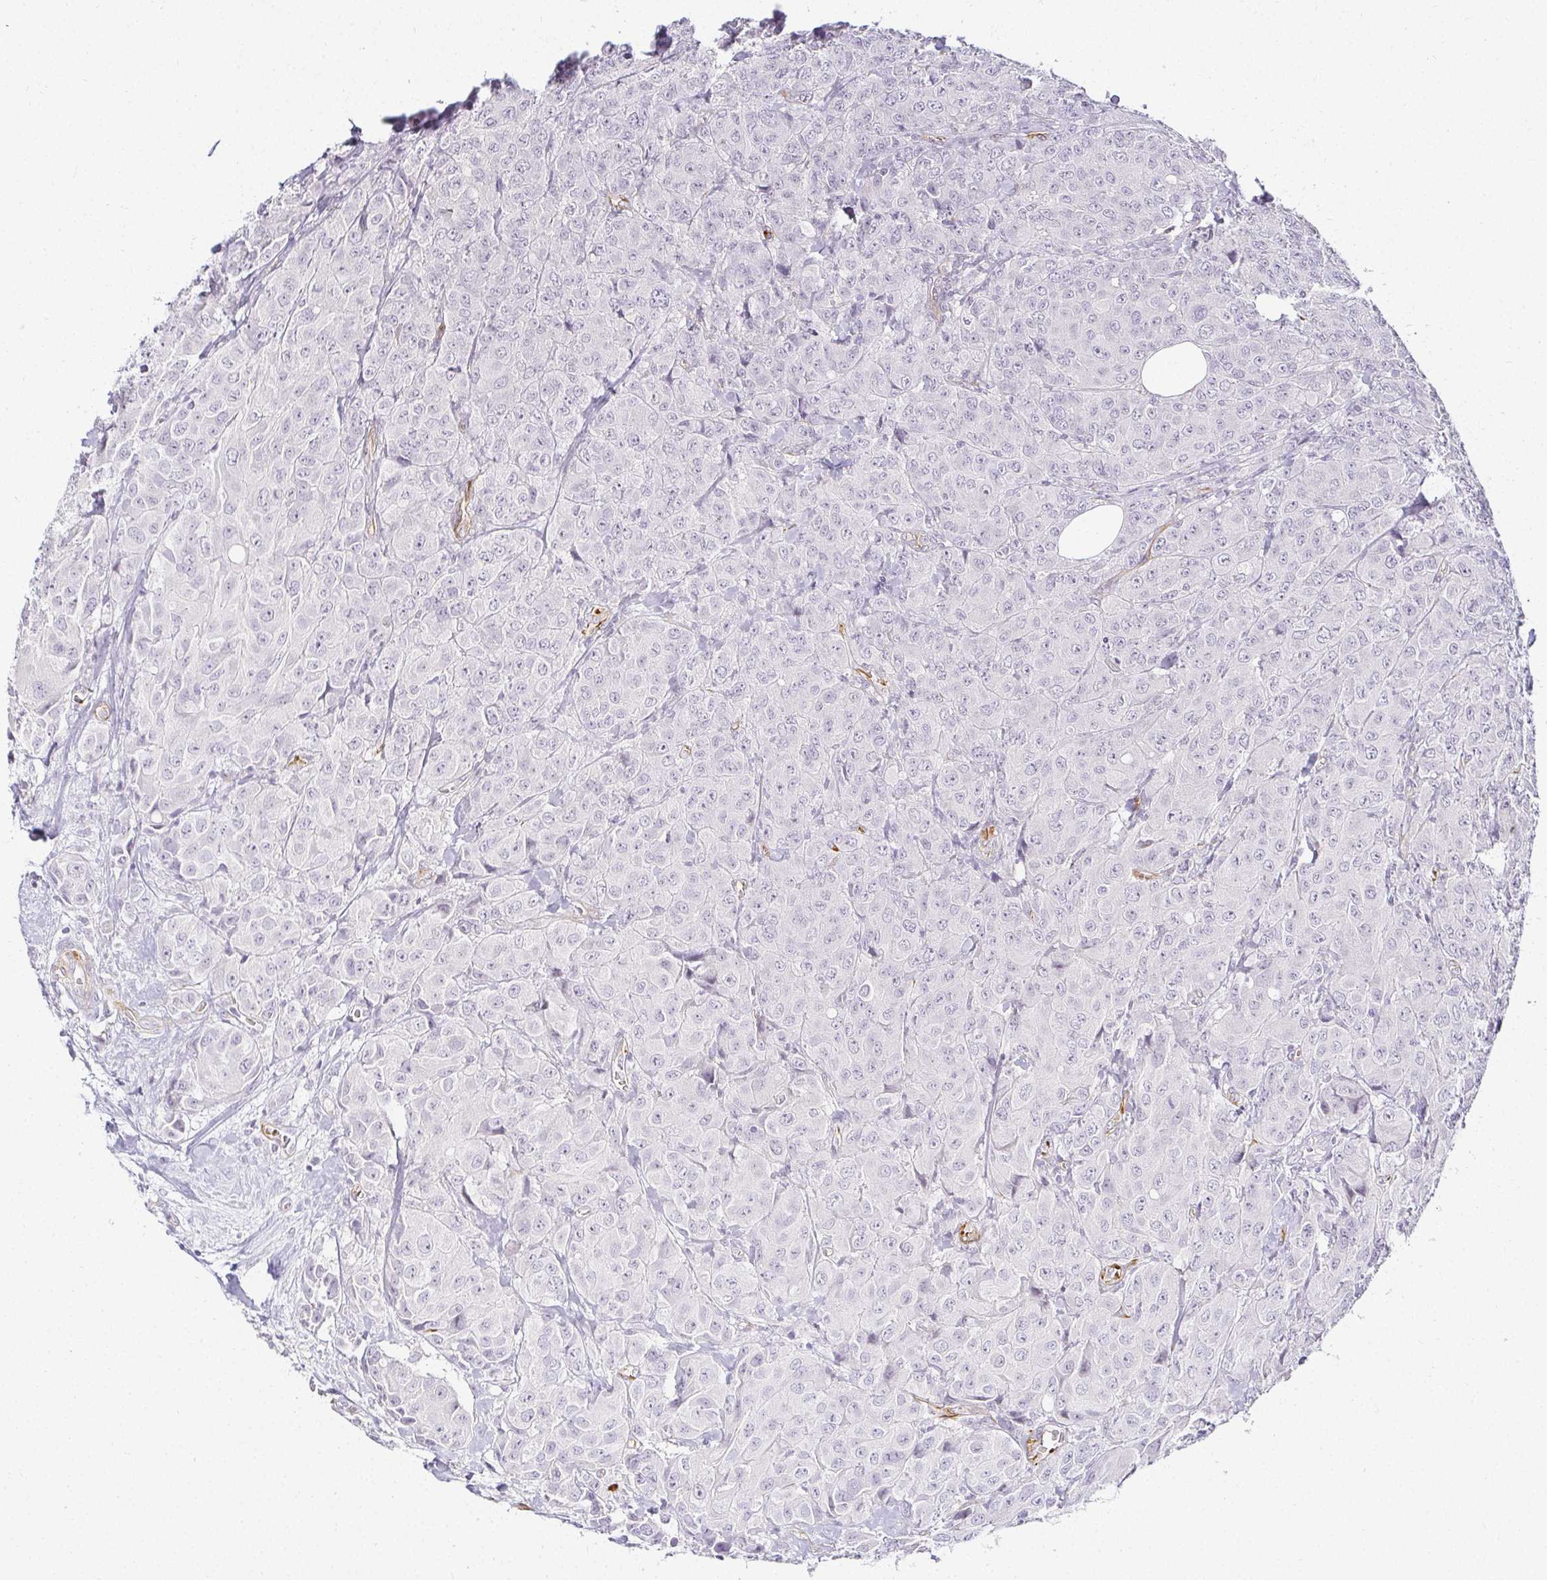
{"staining": {"intensity": "negative", "quantity": "none", "location": "none"}, "tissue": "breast cancer", "cell_type": "Tumor cells", "image_type": "cancer", "snomed": [{"axis": "morphology", "description": "Duct carcinoma"}, {"axis": "topography", "description": "Breast"}], "caption": "Immunohistochemistry (IHC) of breast invasive ductal carcinoma reveals no expression in tumor cells.", "gene": "ACAN", "patient": {"sex": "female", "age": 43}}